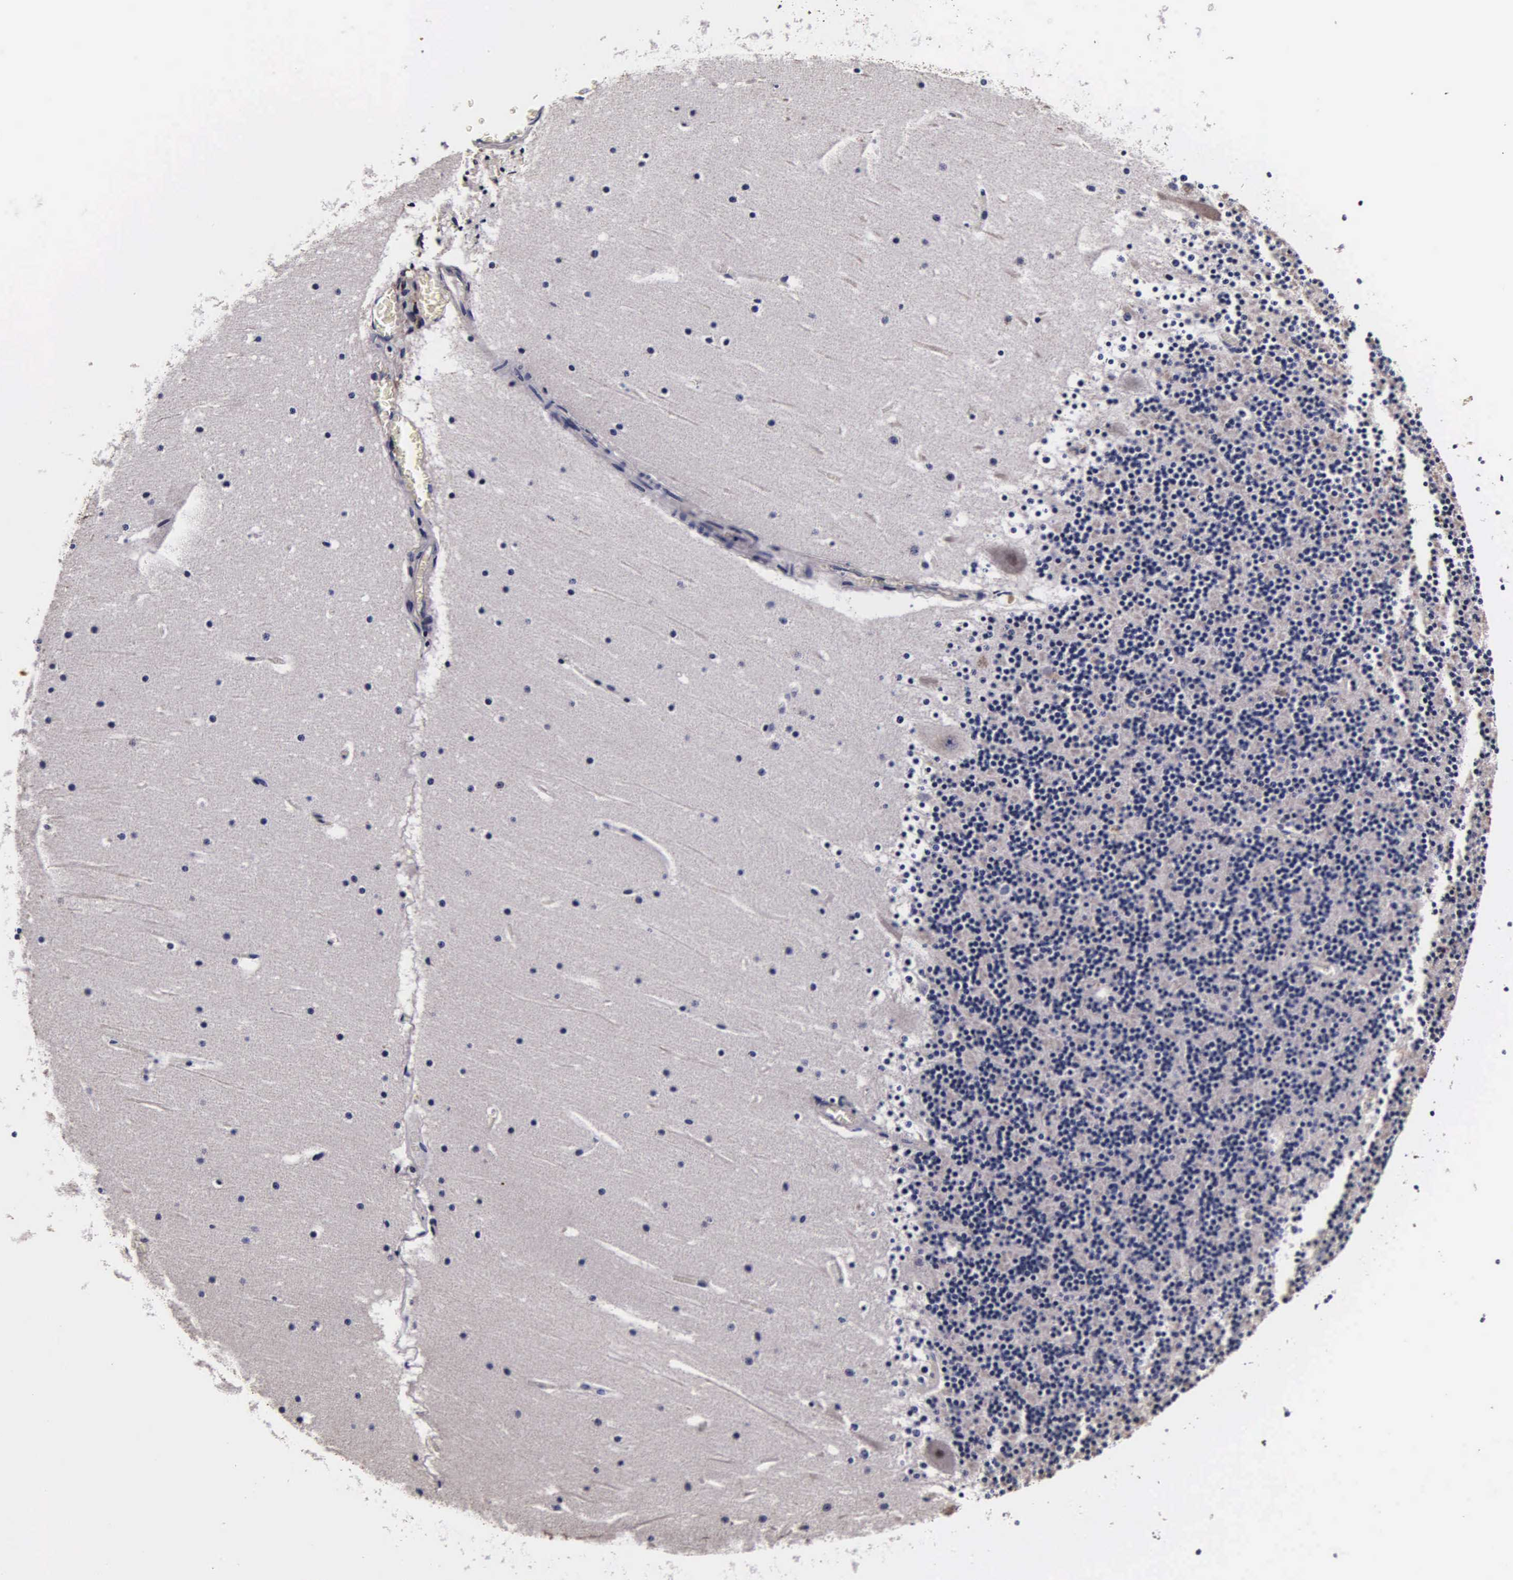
{"staining": {"intensity": "negative", "quantity": "none", "location": "none"}, "tissue": "cerebellum", "cell_type": "Cells in granular layer", "image_type": "normal", "snomed": [{"axis": "morphology", "description": "Normal tissue, NOS"}, {"axis": "topography", "description": "Cerebellum"}], "caption": "Image shows no significant protein expression in cells in granular layer of normal cerebellum.", "gene": "PSMA3", "patient": {"sex": "male", "age": 45}}